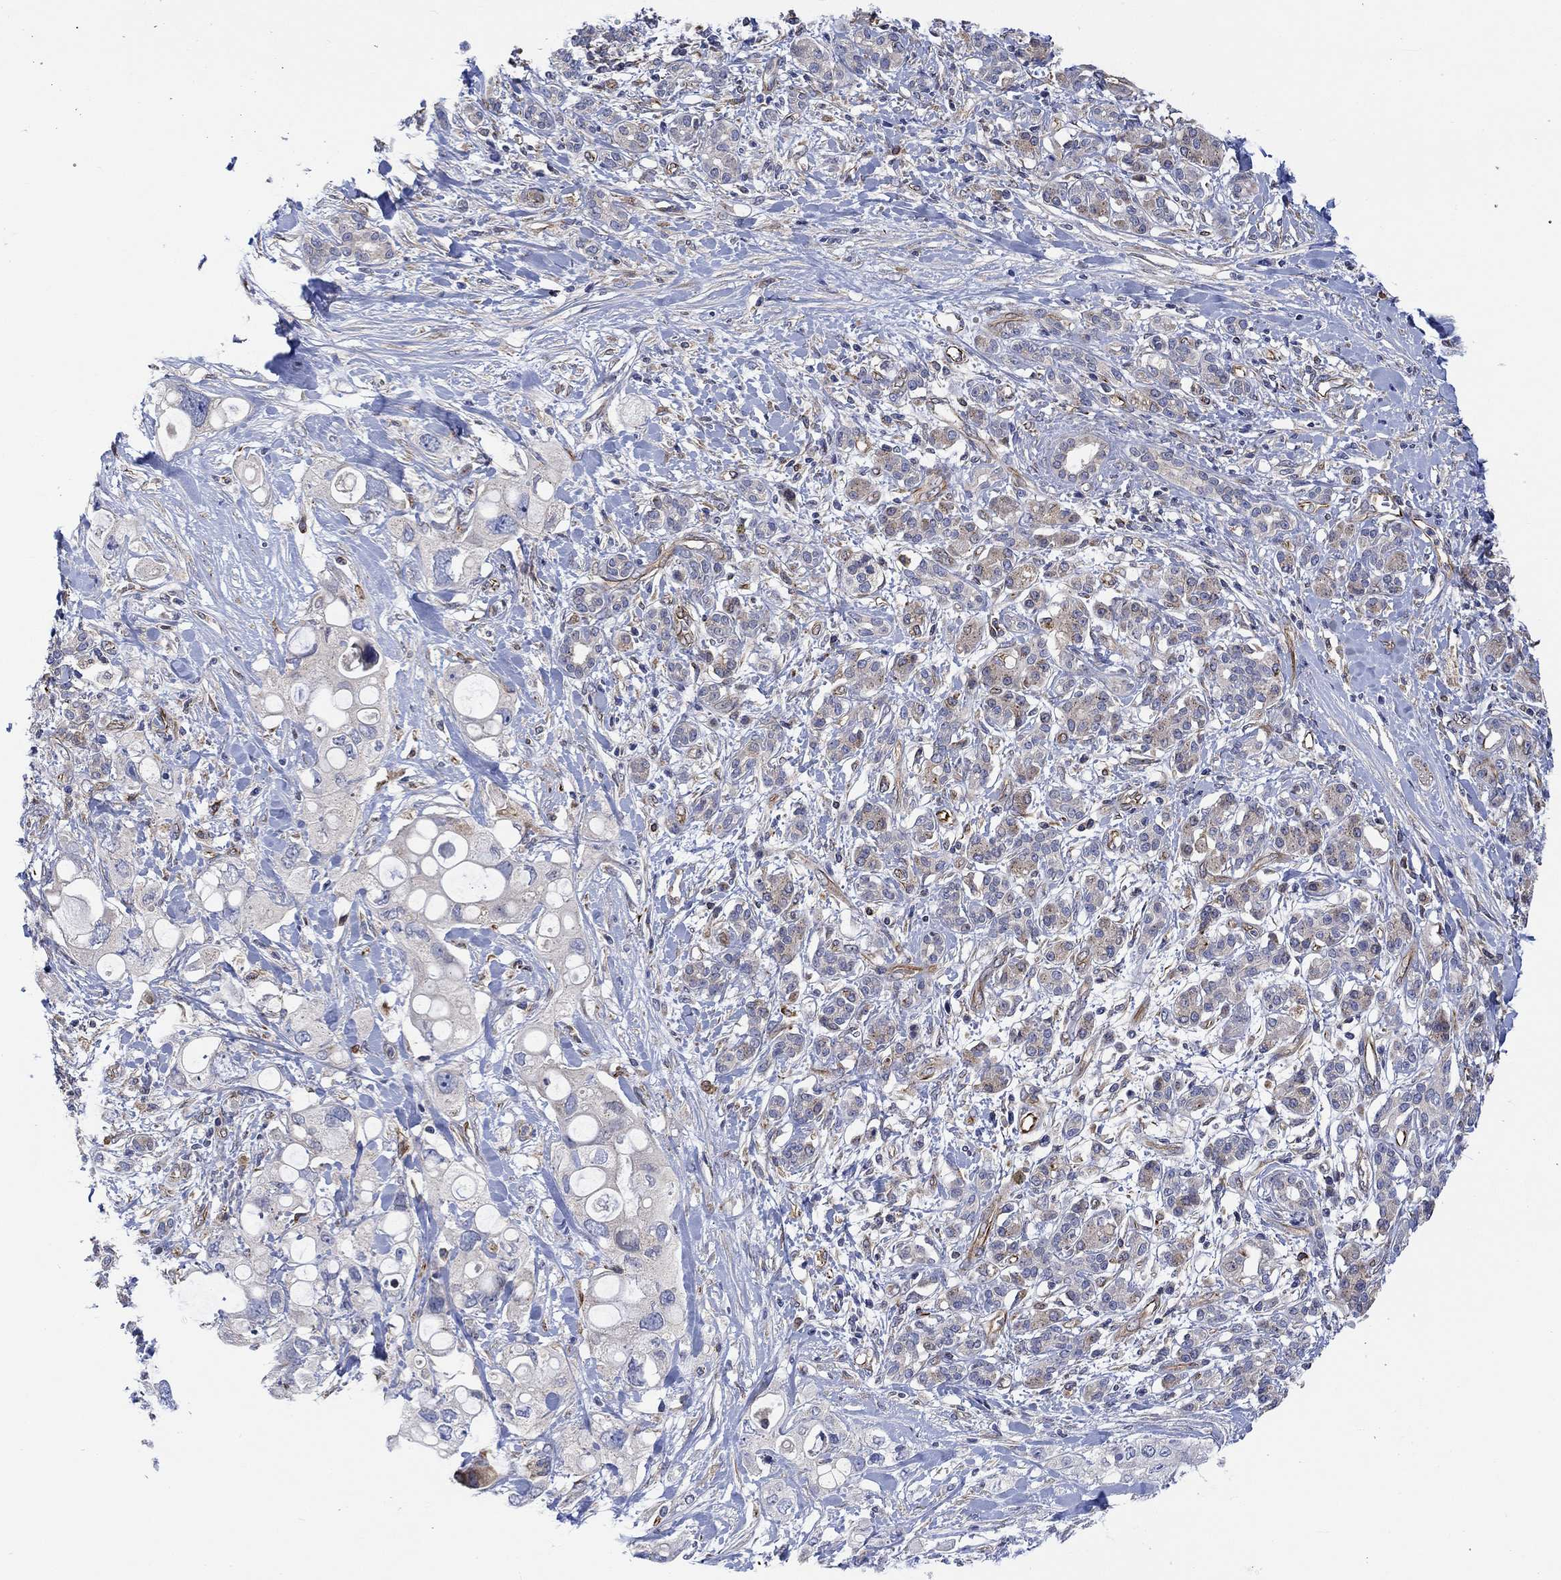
{"staining": {"intensity": "negative", "quantity": "none", "location": "none"}, "tissue": "pancreatic cancer", "cell_type": "Tumor cells", "image_type": "cancer", "snomed": [{"axis": "morphology", "description": "Adenocarcinoma, NOS"}, {"axis": "topography", "description": "Pancreas"}], "caption": "Pancreatic adenocarcinoma stained for a protein using immunohistochemistry demonstrates no staining tumor cells.", "gene": "CAMK1D", "patient": {"sex": "female", "age": 56}}